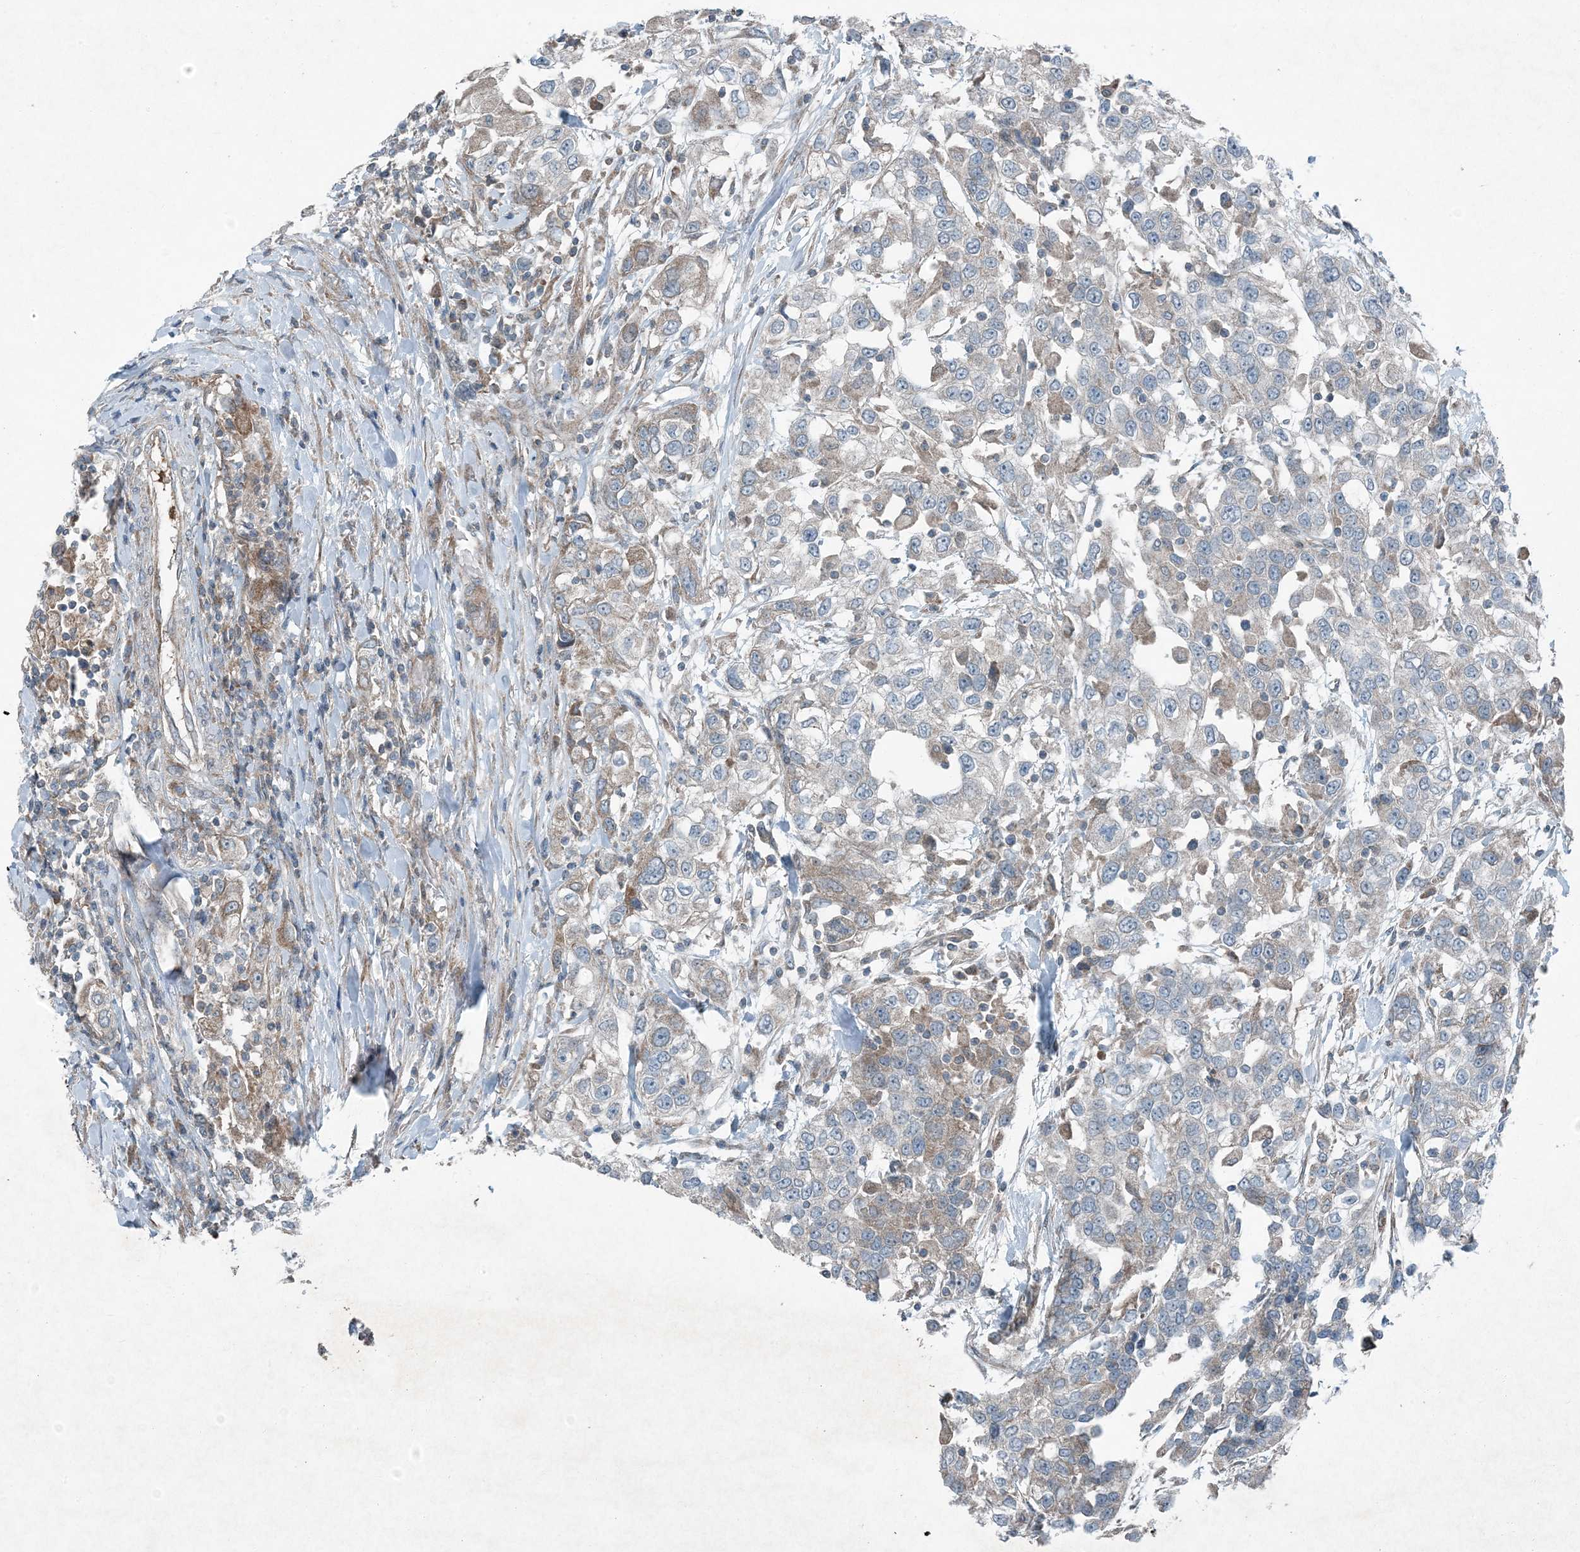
{"staining": {"intensity": "weak", "quantity": "<25%", "location": "cytoplasmic/membranous"}, "tissue": "urothelial cancer", "cell_type": "Tumor cells", "image_type": "cancer", "snomed": [{"axis": "morphology", "description": "Urothelial carcinoma, High grade"}, {"axis": "topography", "description": "Urinary bladder"}], "caption": "Immunohistochemical staining of human urothelial carcinoma (high-grade) demonstrates no significant expression in tumor cells. (DAB immunohistochemistry visualized using brightfield microscopy, high magnification).", "gene": "APOM", "patient": {"sex": "female", "age": 80}}